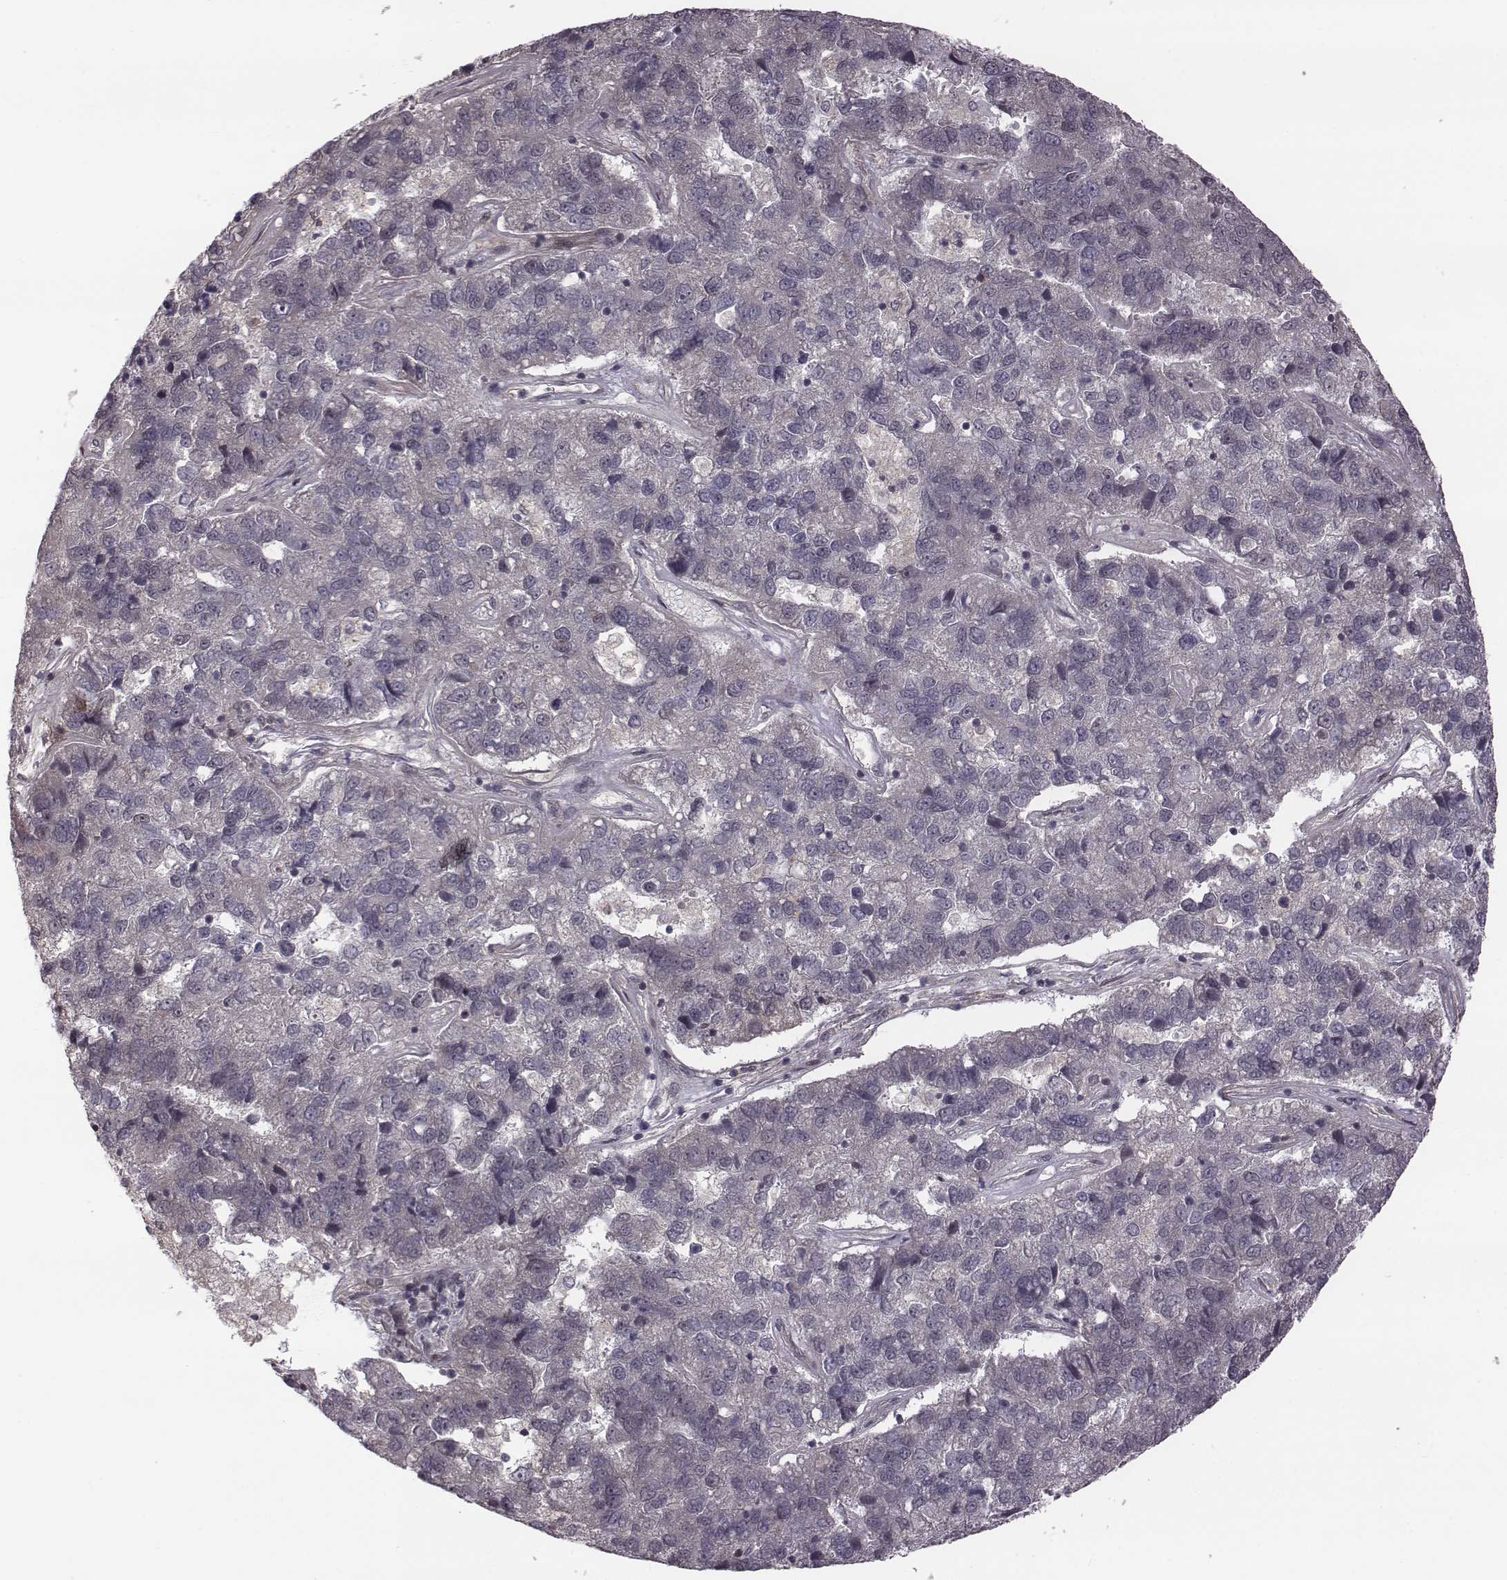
{"staining": {"intensity": "negative", "quantity": "none", "location": "none"}, "tissue": "pancreatic cancer", "cell_type": "Tumor cells", "image_type": "cancer", "snomed": [{"axis": "morphology", "description": "Adenocarcinoma, NOS"}, {"axis": "topography", "description": "Pancreas"}], "caption": "Immunohistochemistry (IHC) micrograph of pancreatic cancer stained for a protein (brown), which displays no expression in tumor cells.", "gene": "RPL3", "patient": {"sex": "female", "age": 61}}